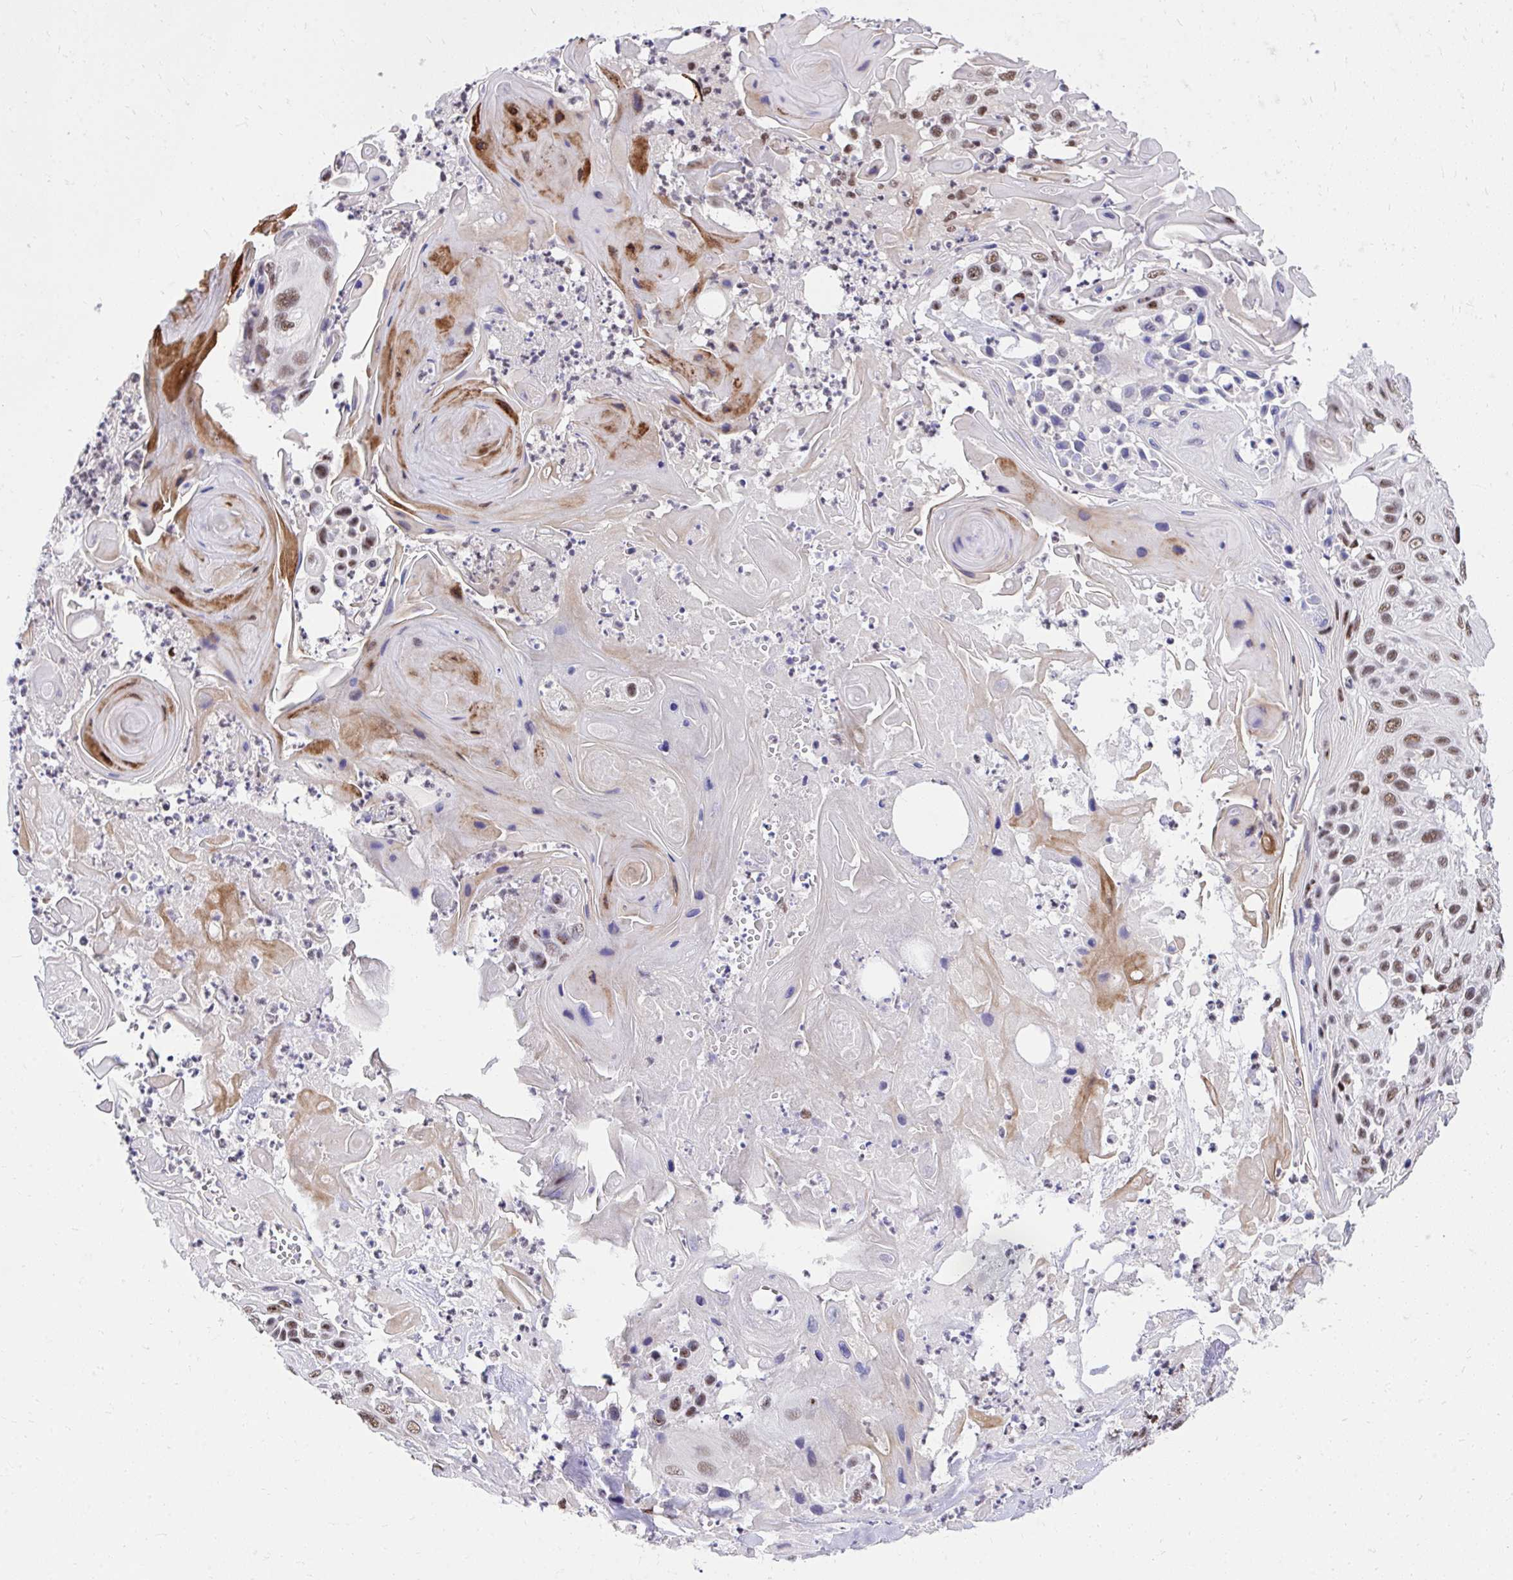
{"staining": {"intensity": "moderate", "quantity": ">75%", "location": "nuclear"}, "tissue": "skin cancer", "cell_type": "Tumor cells", "image_type": "cancer", "snomed": [{"axis": "morphology", "description": "Squamous cell carcinoma, NOS"}, {"axis": "topography", "description": "Skin"}], "caption": "This micrograph exhibits immunohistochemistry (IHC) staining of squamous cell carcinoma (skin), with medium moderate nuclear positivity in approximately >75% of tumor cells.", "gene": "SYNE4", "patient": {"sex": "male", "age": 82}}